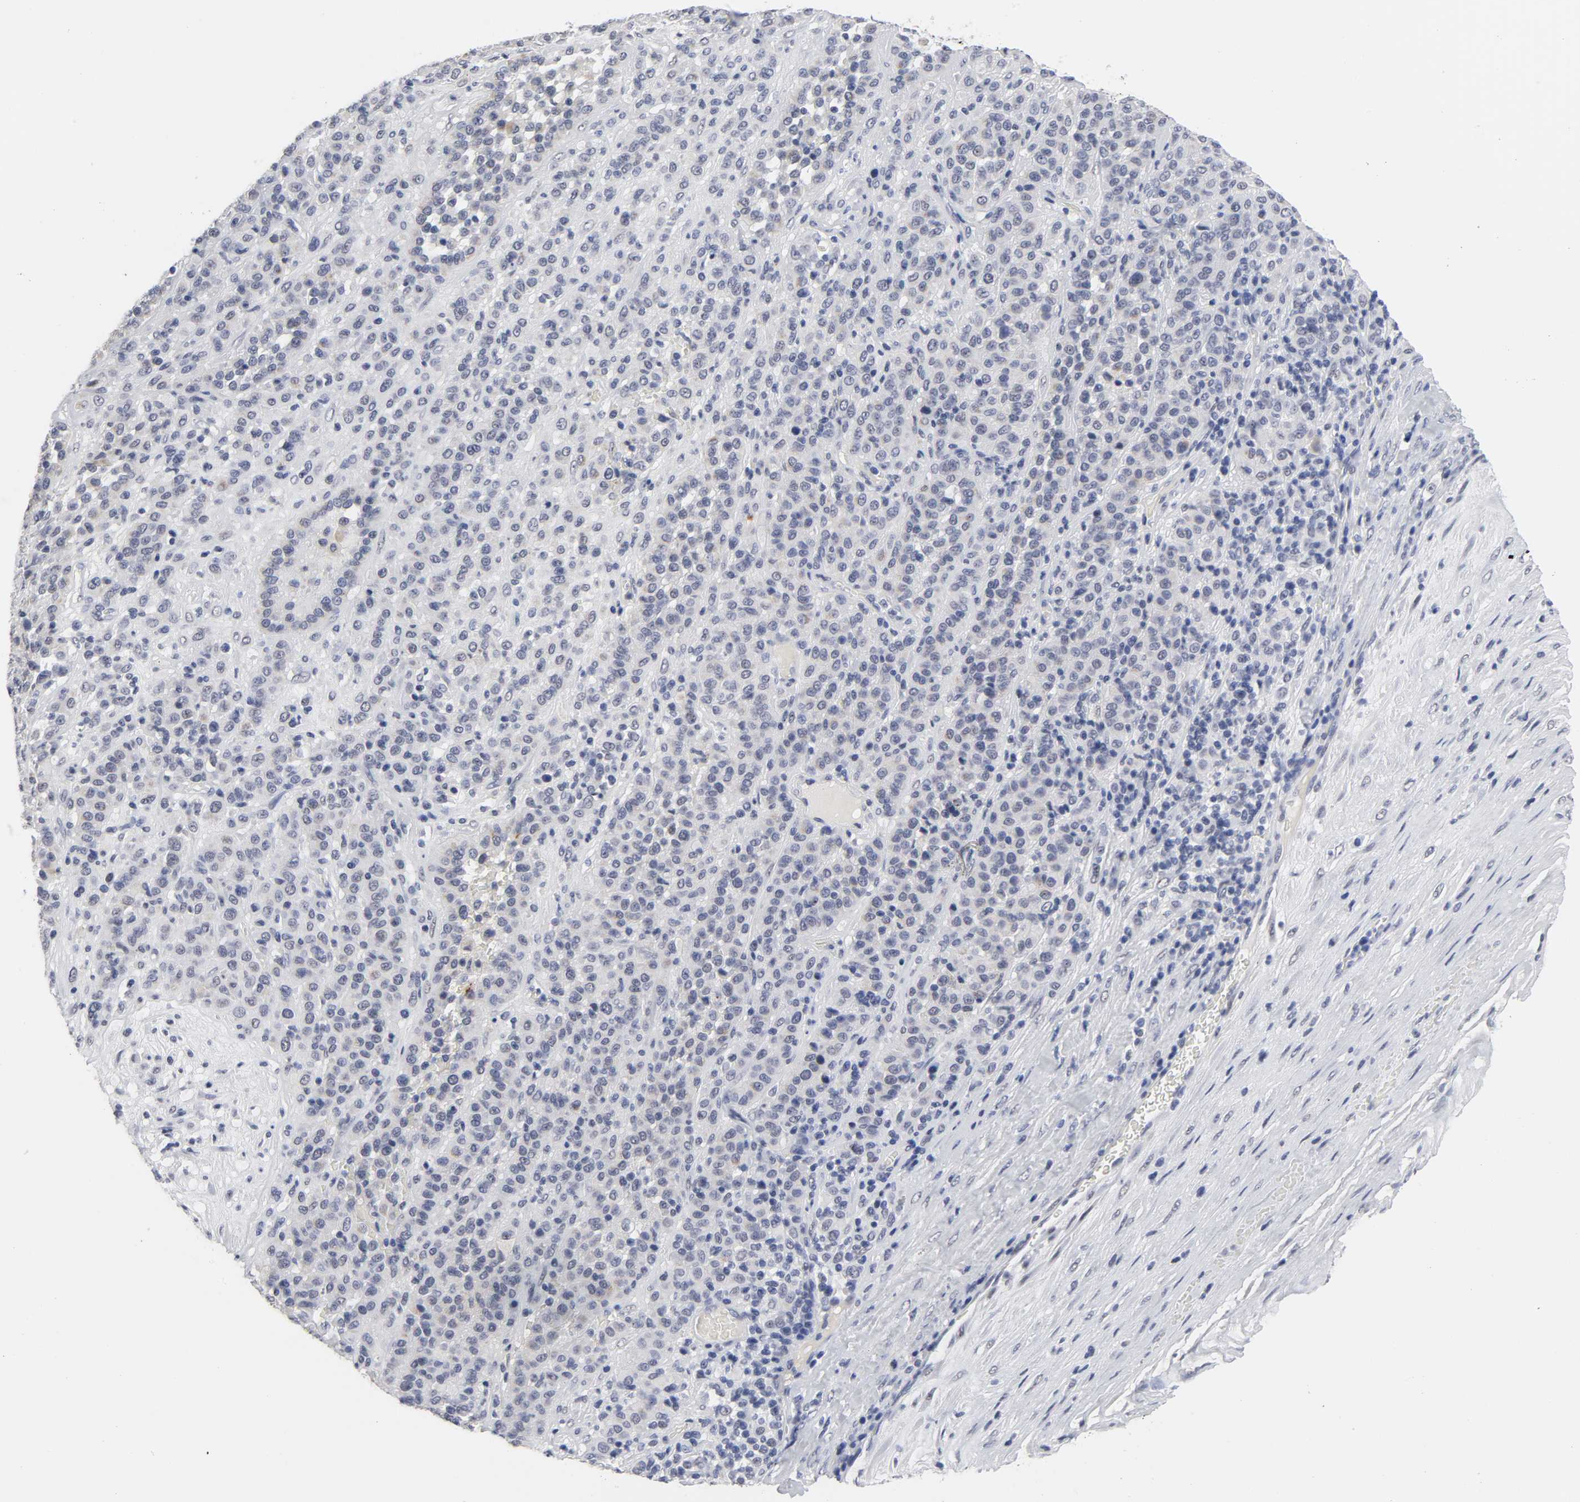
{"staining": {"intensity": "weak", "quantity": "25%-75%", "location": "cytoplasmic/membranous"}, "tissue": "melanoma", "cell_type": "Tumor cells", "image_type": "cancer", "snomed": [{"axis": "morphology", "description": "Malignant melanoma, Metastatic site"}, {"axis": "topography", "description": "Pancreas"}], "caption": "There is low levels of weak cytoplasmic/membranous expression in tumor cells of melanoma, as demonstrated by immunohistochemical staining (brown color).", "gene": "GRHL2", "patient": {"sex": "female", "age": 30}}